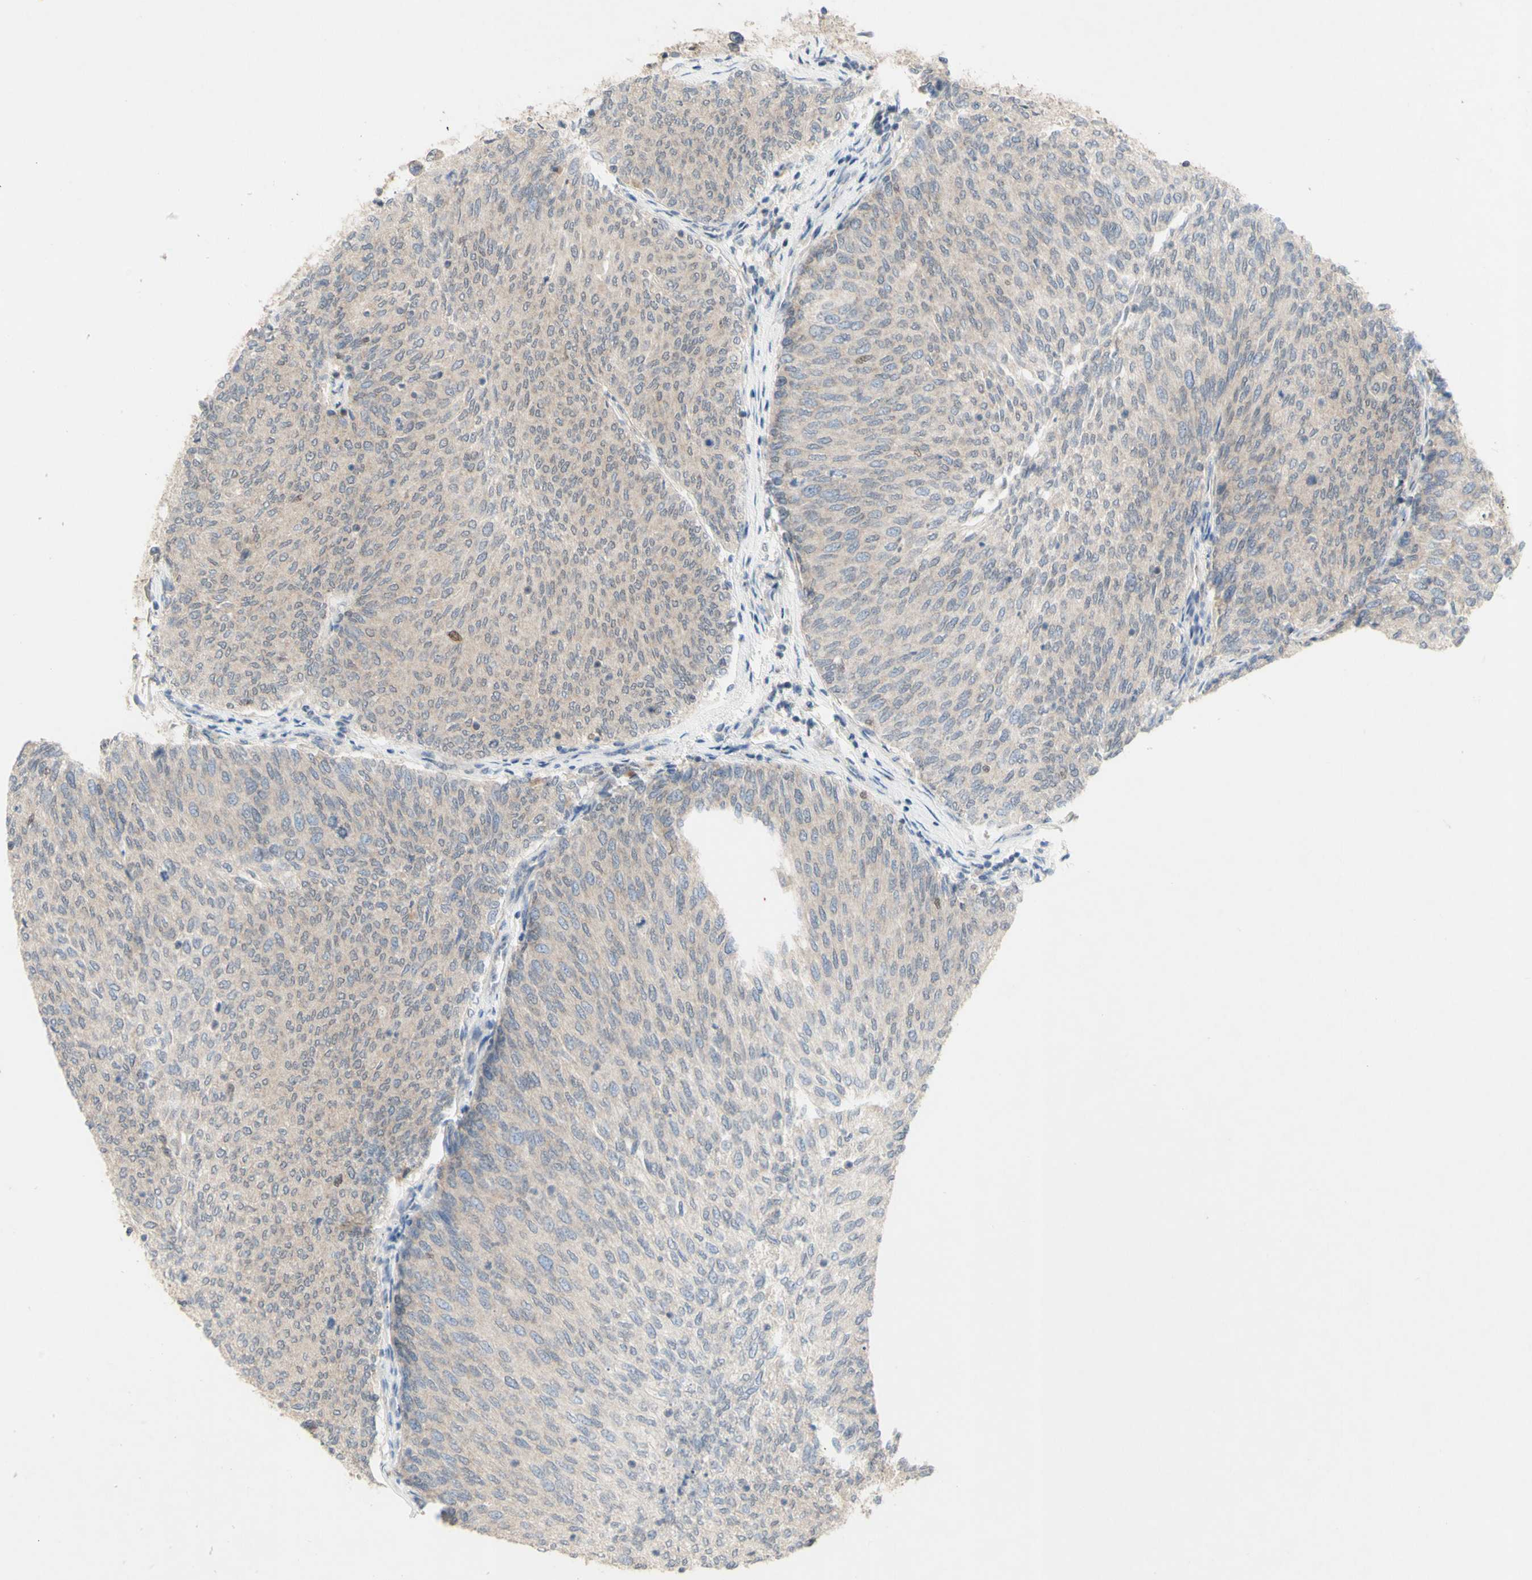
{"staining": {"intensity": "weak", "quantity": ">75%", "location": "cytoplasmic/membranous"}, "tissue": "urothelial cancer", "cell_type": "Tumor cells", "image_type": "cancer", "snomed": [{"axis": "morphology", "description": "Urothelial carcinoma, Low grade"}, {"axis": "topography", "description": "Urinary bladder"}], "caption": "Urothelial cancer tissue displays weak cytoplasmic/membranous expression in about >75% of tumor cells, visualized by immunohistochemistry. (DAB = brown stain, brightfield microscopy at high magnification).", "gene": "NLRP1", "patient": {"sex": "female", "age": 79}}